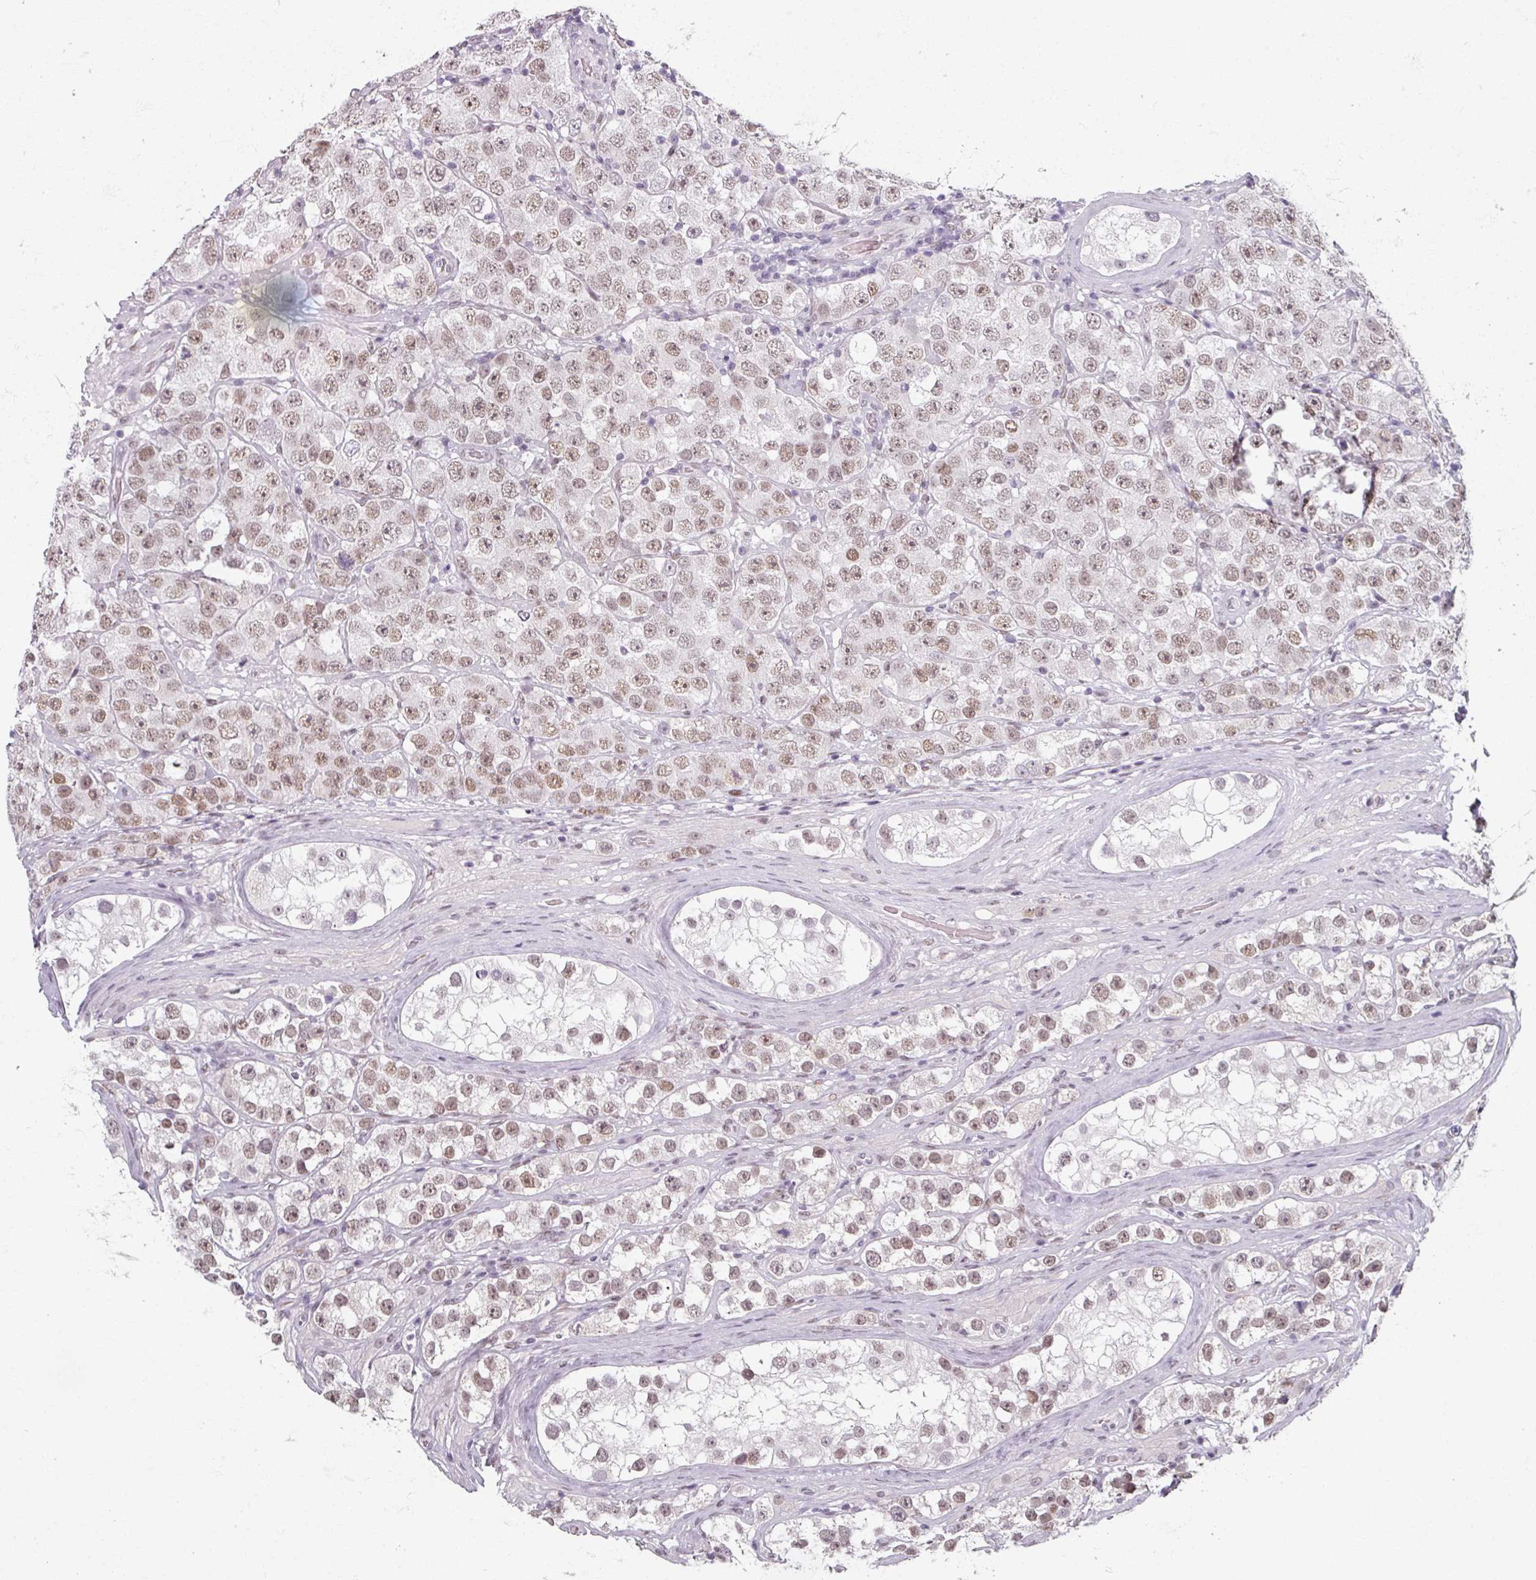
{"staining": {"intensity": "moderate", "quantity": ">75%", "location": "nuclear"}, "tissue": "testis cancer", "cell_type": "Tumor cells", "image_type": "cancer", "snomed": [{"axis": "morphology", "description": "Seminoma, NOS"}, {"axis": "topography", "description": "Testis"}], "caption": "A medium amount of moderate nuclear expression is identified in about >75% of tumor cells in testis seminoma tissue.", "gene": "RIPOR3", "patient": {"sex": "male", "age": 28}}